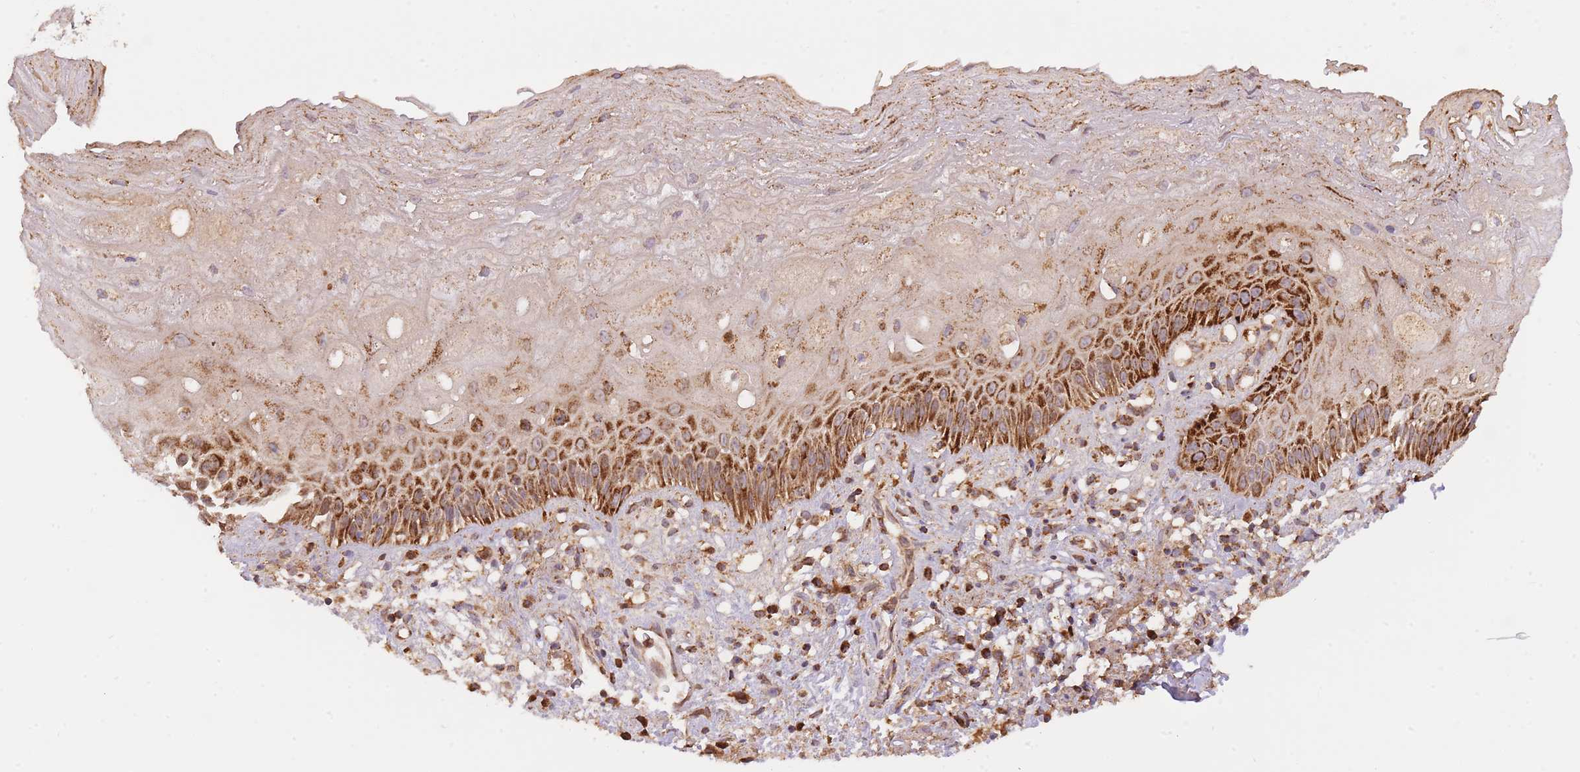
{"staining": {"intensity": "strong", "quantity": ">75%", "location": "cytoplasmic/membranous"}, "tissue": "esophagus", "cell_type": "Squamous epithelial cells", "image_type": "normal", "snomed": [{"axis": "morphology", "description": "Normal tissue, NOS"}, {"axis": "topography", "description": "Esophagus"}], "caption": "A brown stain shows strong cytoplasmic/membranous positivity of a protein in squamous epithelial cells of normal esophagus.", "gene": "PREP", "patient": {"sex": "male", "age": 60}}